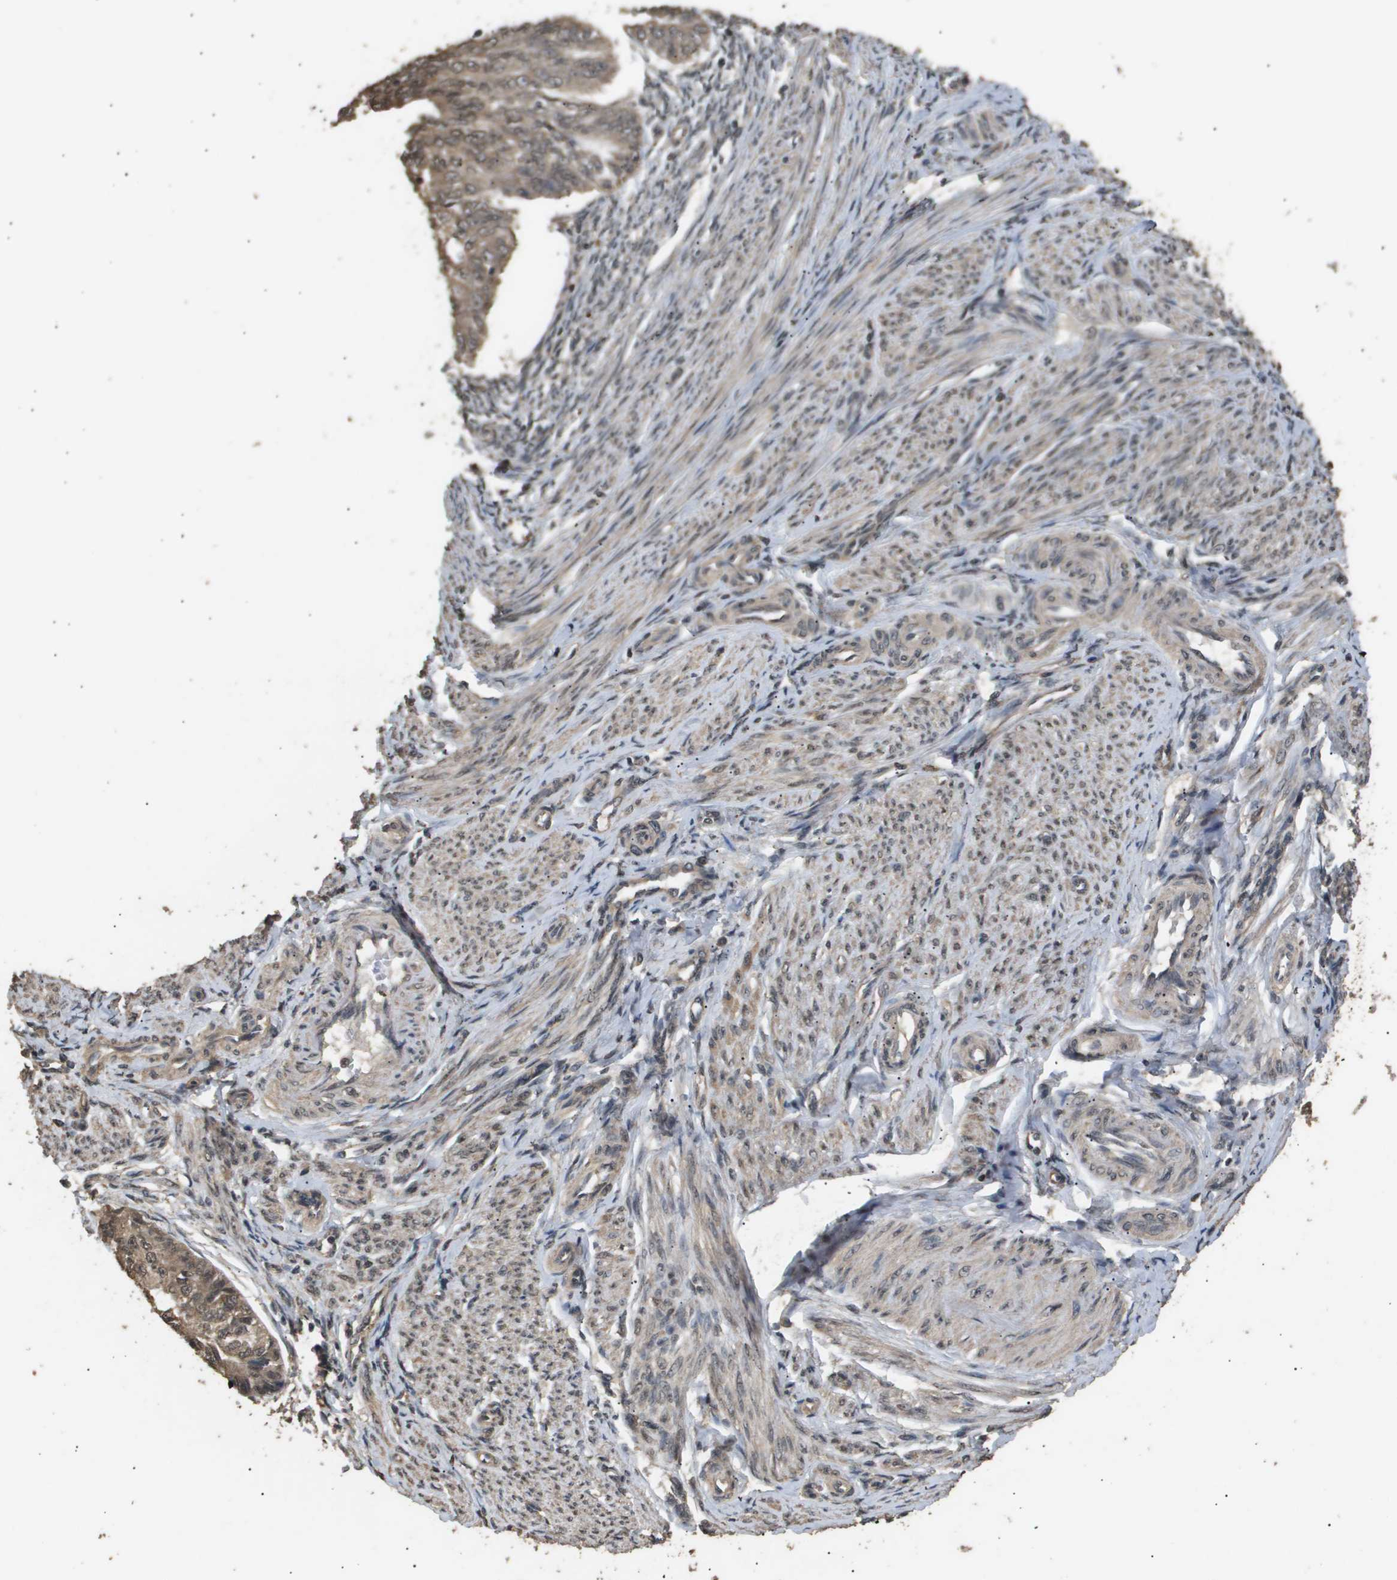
{"staining": {"intensity": "moderate", "quantity": "<25%", "location": "cytoplasmic/membranous"}, "tissue": "endometrial cancer", "cell_type": "Tumor cells", "image_type": "cancer", "snomed": [{"axis": "morphology", "description": "Adenocarcinoma, NOS"}, {"axis": "topography", "description": "Endometrium"}], "caption": "The photomicrograph exhibits a brown stain indicating the presence of a protein in the cytoplasmic/membranous of tumor cells in endometrial cancer.", "gene": "ING1", "patient": {"sex": "female", "age": 32}}